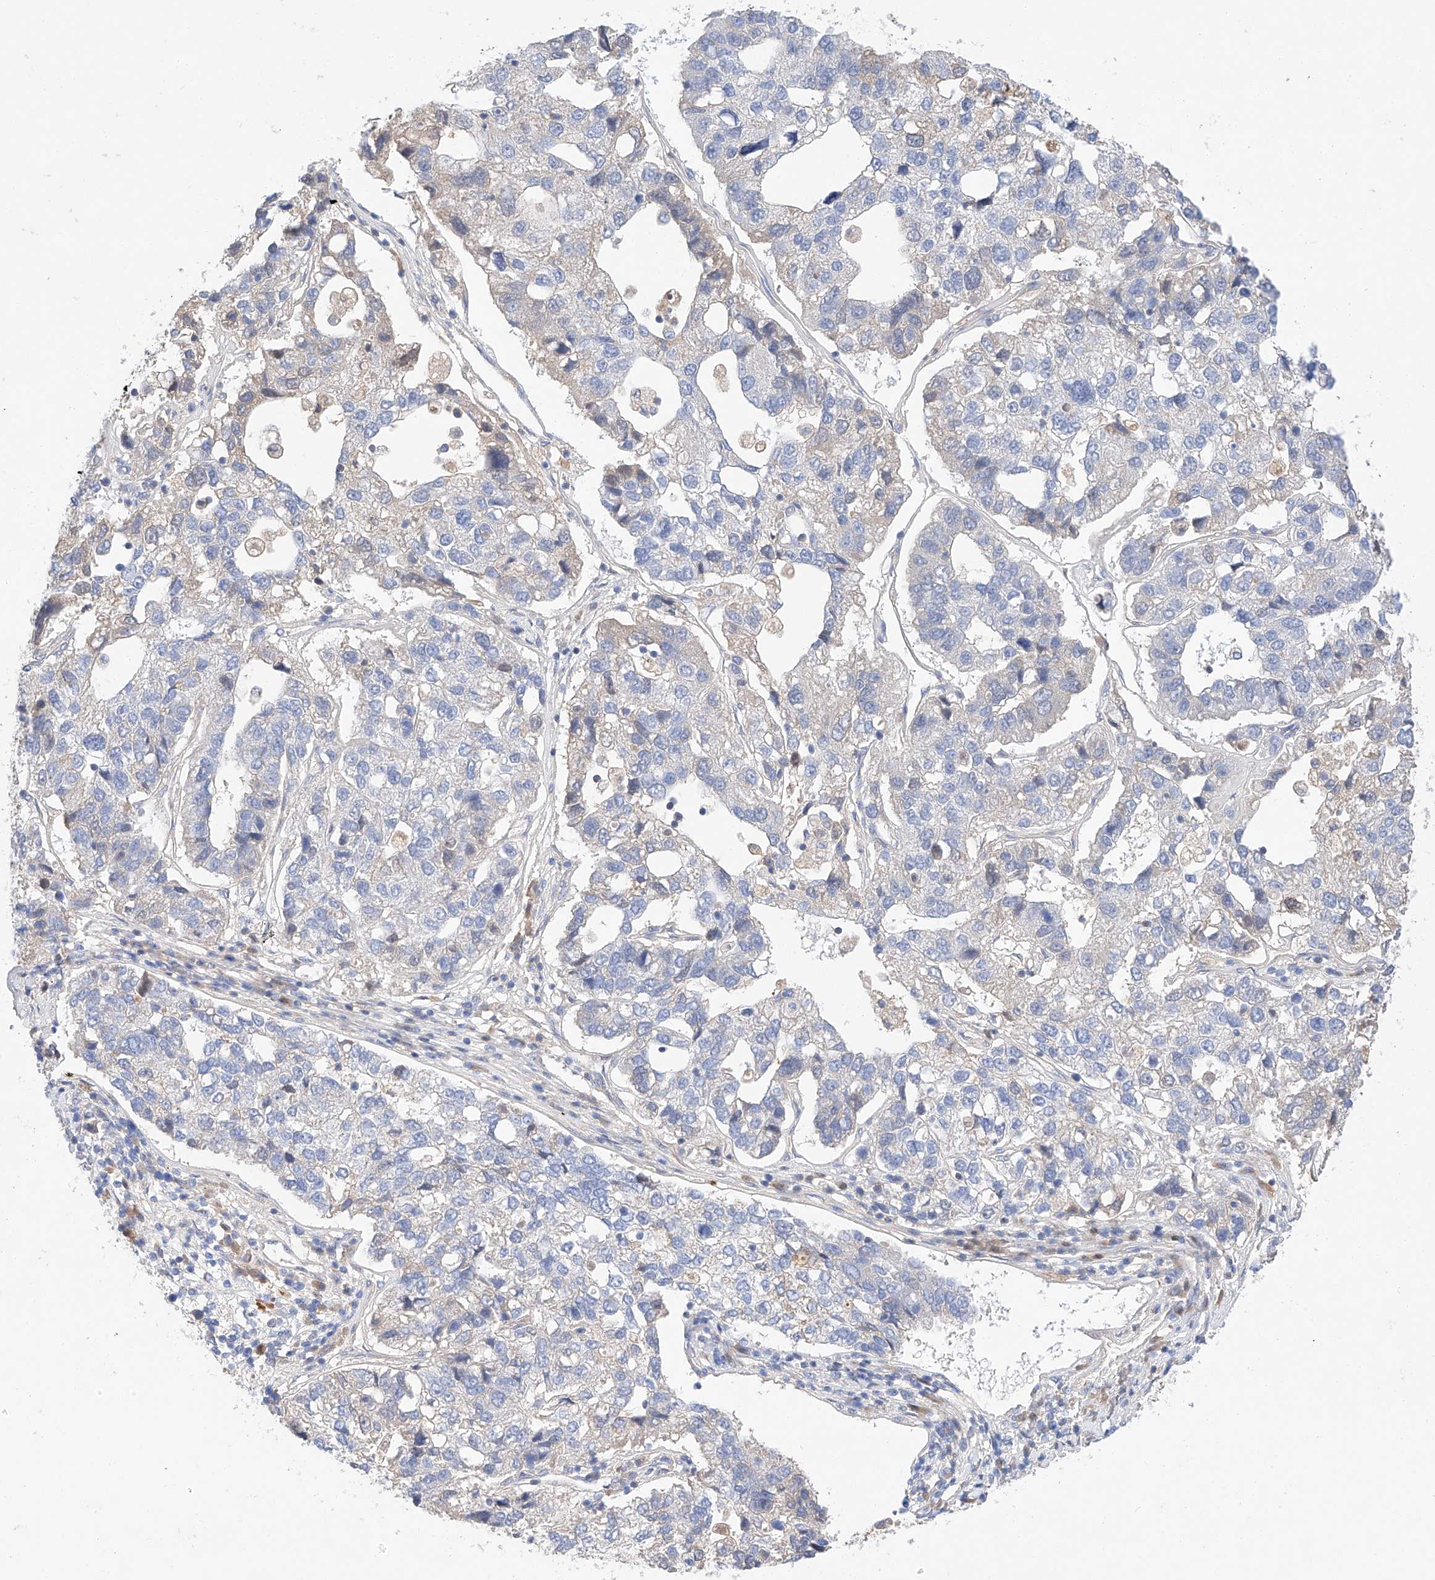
{"staining": {"intensity": "negative", "quantity": "none", "location": "none"}, "tissue": "pancreatic cancer", "cell_type": "Tumor cells", "image_type": "cancer", "snomed": [{"axis": "morphology", "description": "Adenocarcinoma, NOS"}, {"axis": "topography", "description": "Pancreas"}], "caption": "Pancreatic cancer was stained to show a protein in brown. There is no significant positivity in tumor cells.", "gene": "C6orf118", "patient": {"sex": "female", "age": 61}}